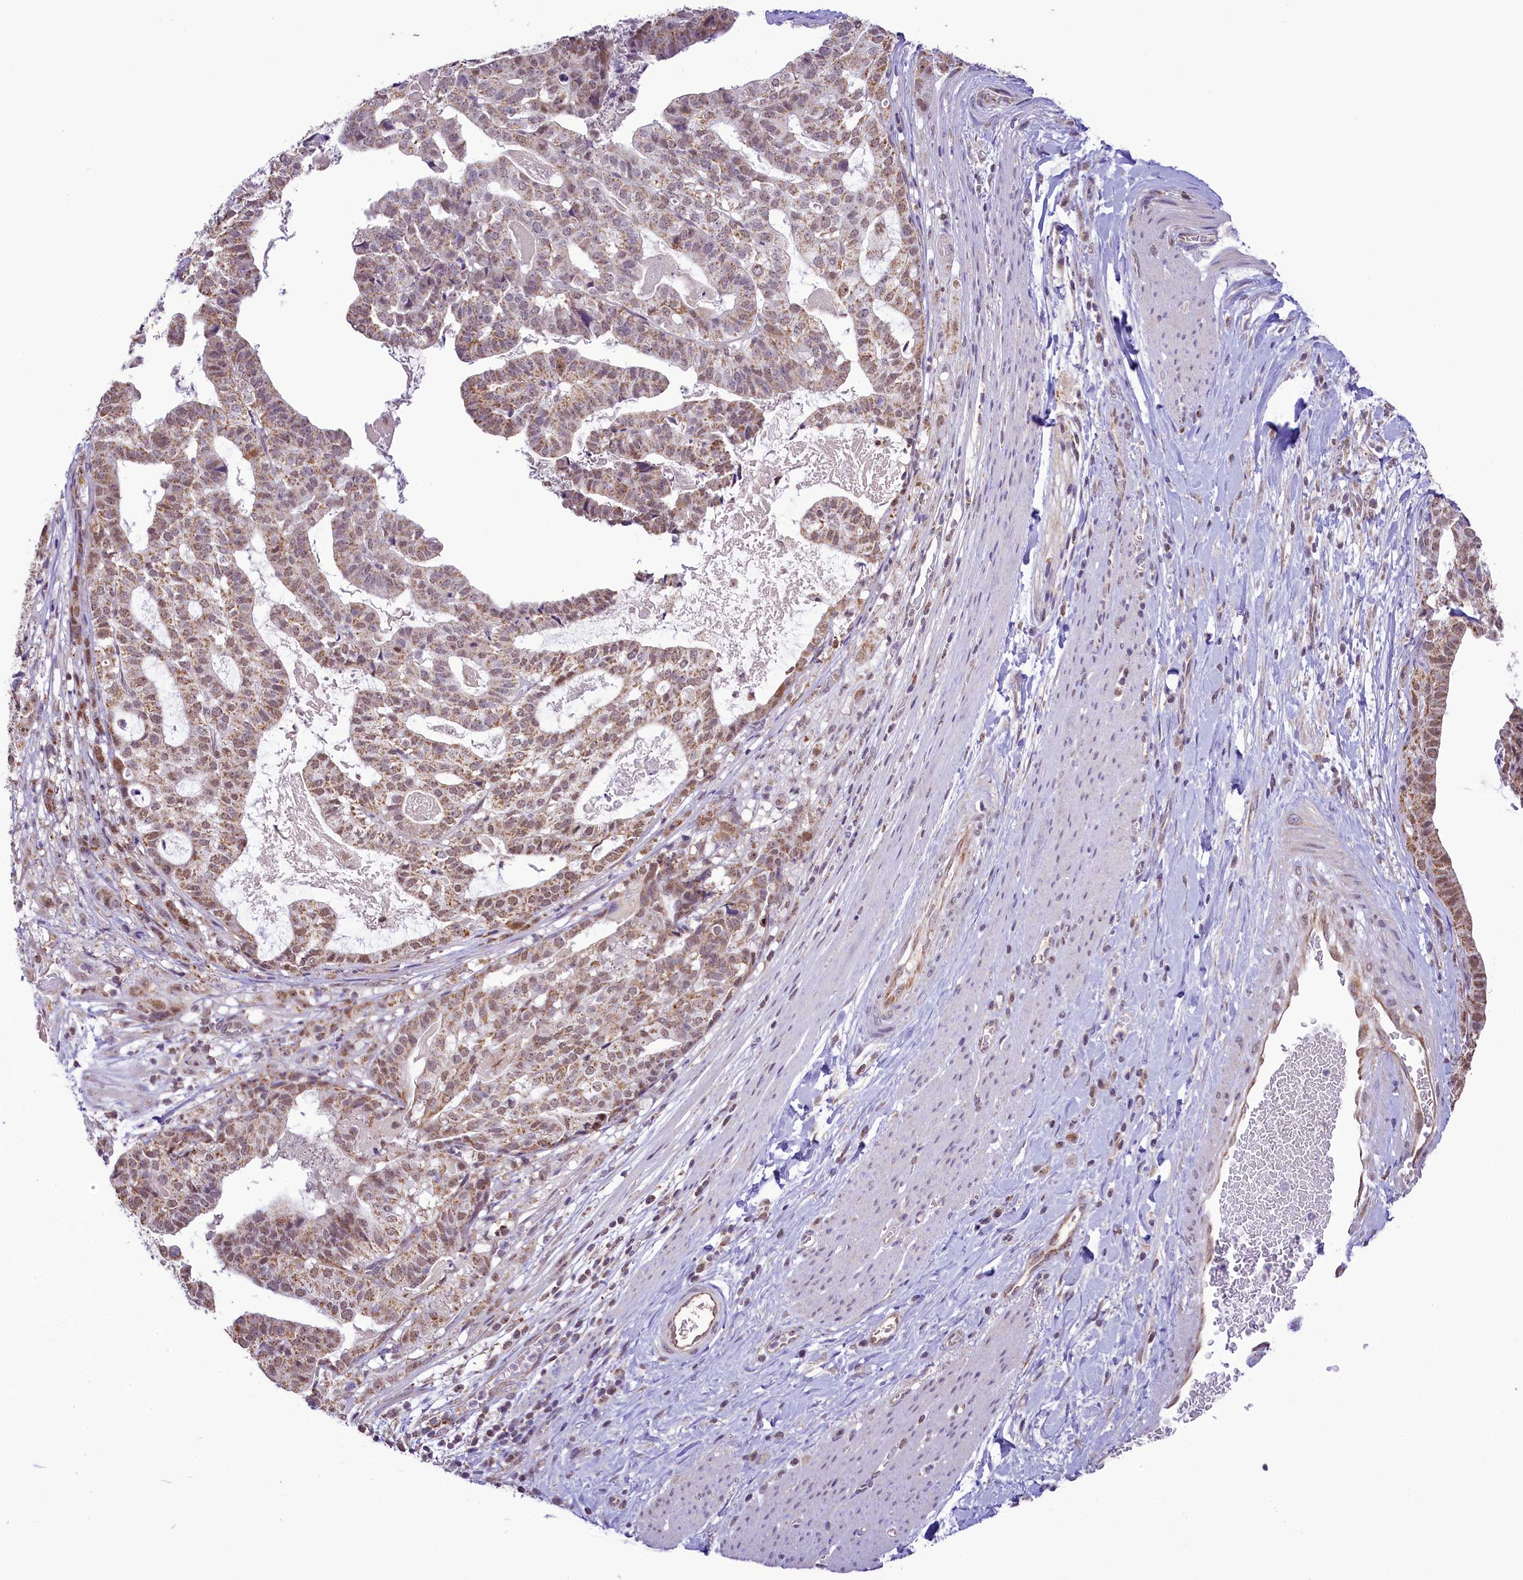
{"staining": {"intensity": "weak", "quantity": ">75%", "location": "cytoplasmic/membranous,nuclear"}, "tissue": "stomach cancer", "cell_type": "Tumor cells", "image_type": "cancer", "snomed": [{"axis": "morphology", "description": "Adenocarcinoma, NOS"}, {"axis": "topography", "description": "Stomach"}], "caption": "DAB immunohistochemical staining of human stomach adenocarcinoma displays weak cytoplasmic/membranous and nuclear protein staining in approximately >75% of tumor cells.", "gene": "PAF1", "patient": {"sex": "male", "age": 48}}